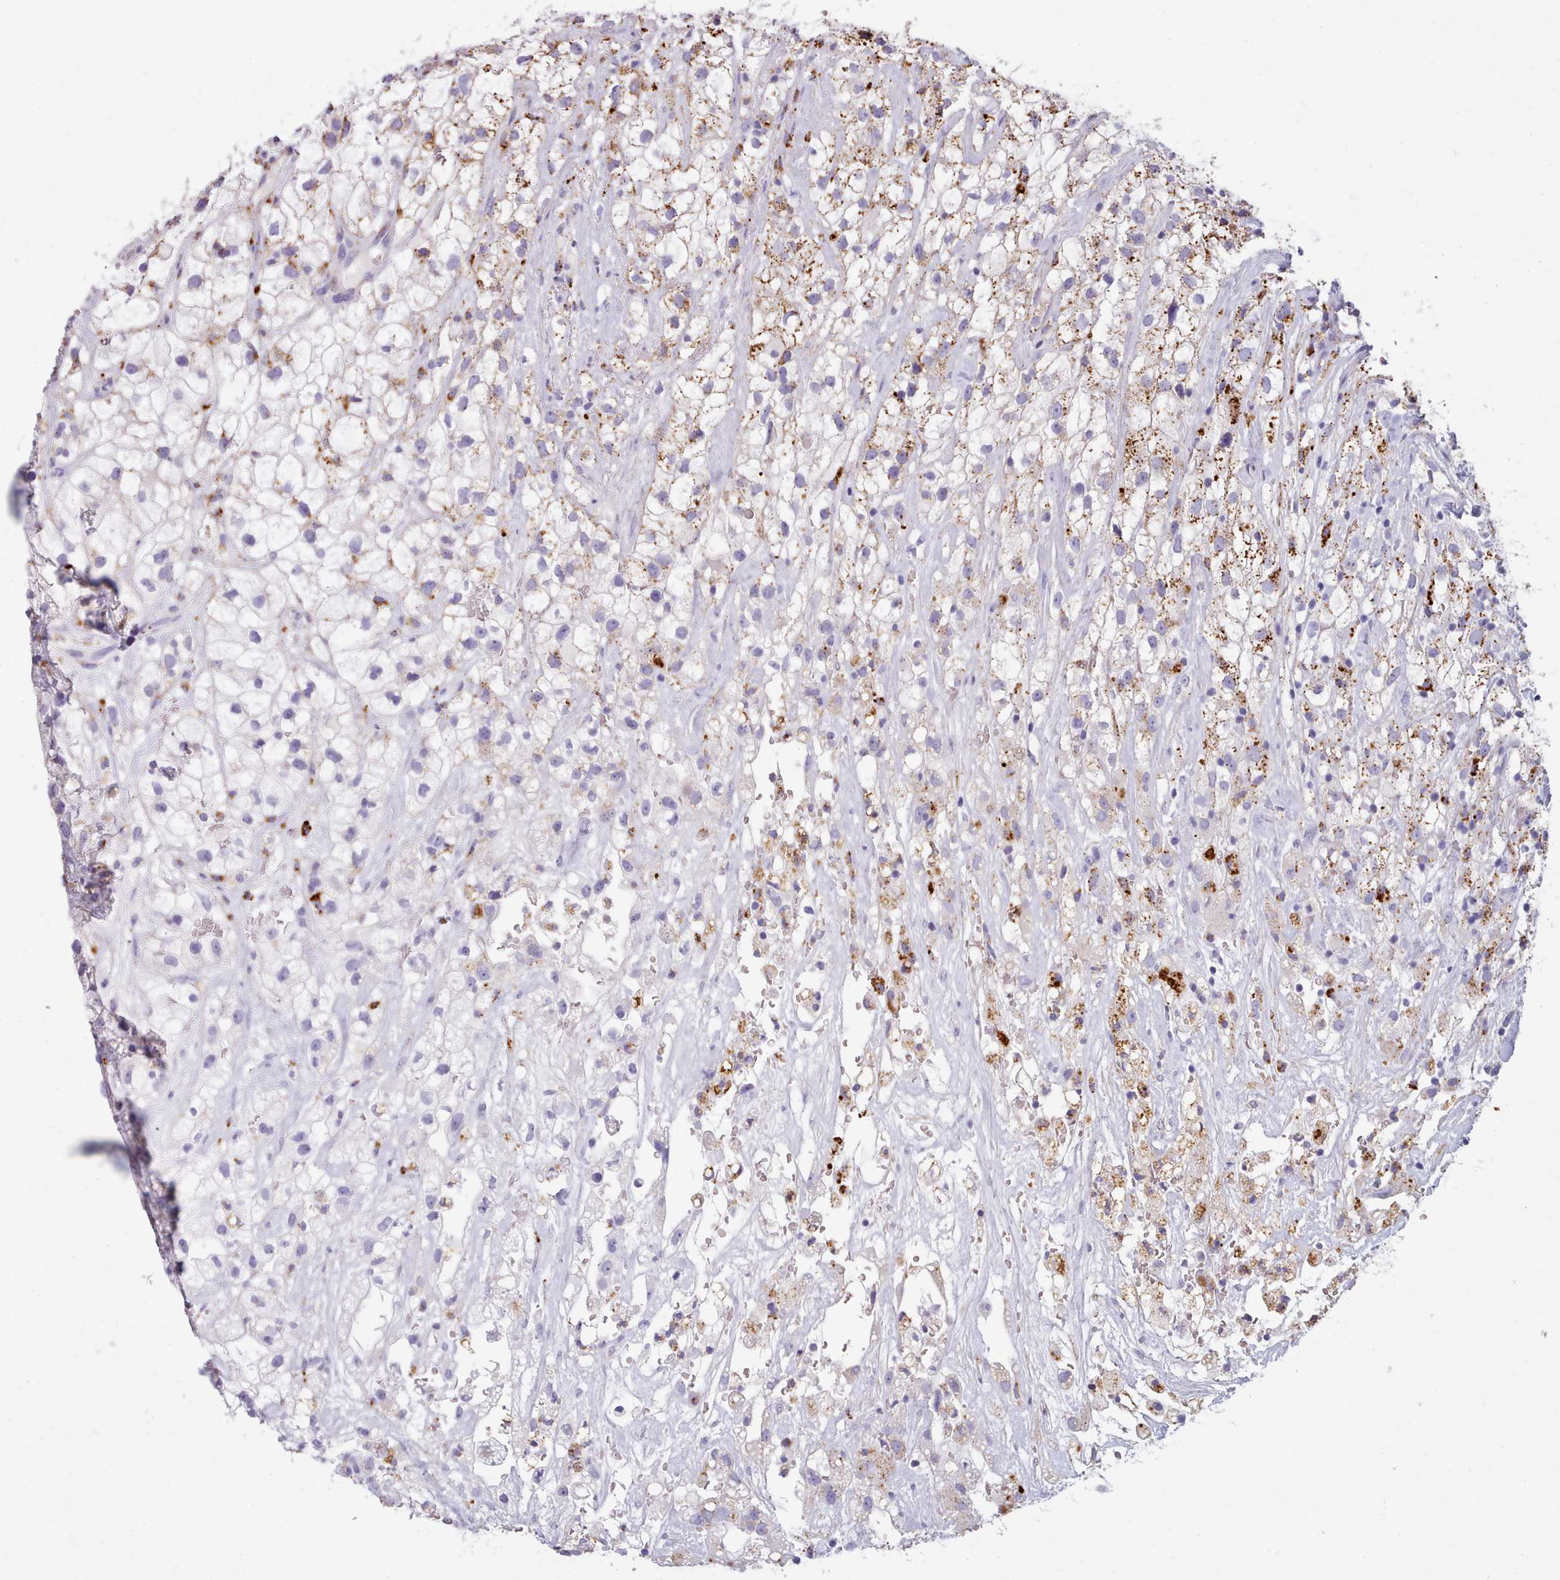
{"staining": {"intensity": "moderate", "quantity": "25%-75%", "location": "cytoplasmic/membranous"}, "tissue": "renal cancer", "cell_type": "Tumor cells", "image_type": "cancer", "snomed": [{"axis": "morphology", "description": "Adenocarcinoma, NOS"}, {"axis": "topography", "description": "Kidney"}], "caption": "IHC micrograph of neoplastic tissue: human adenocarcinoma (renal) stained using IHC shows medium levels of moderate protein expression localized specifically in the cytoplasmic/membranous of tumor cells, appearing as a cytoplasmic/membranous brown color.", "gene": "GAA", "patient": {"sex": "male", "age": 59}}